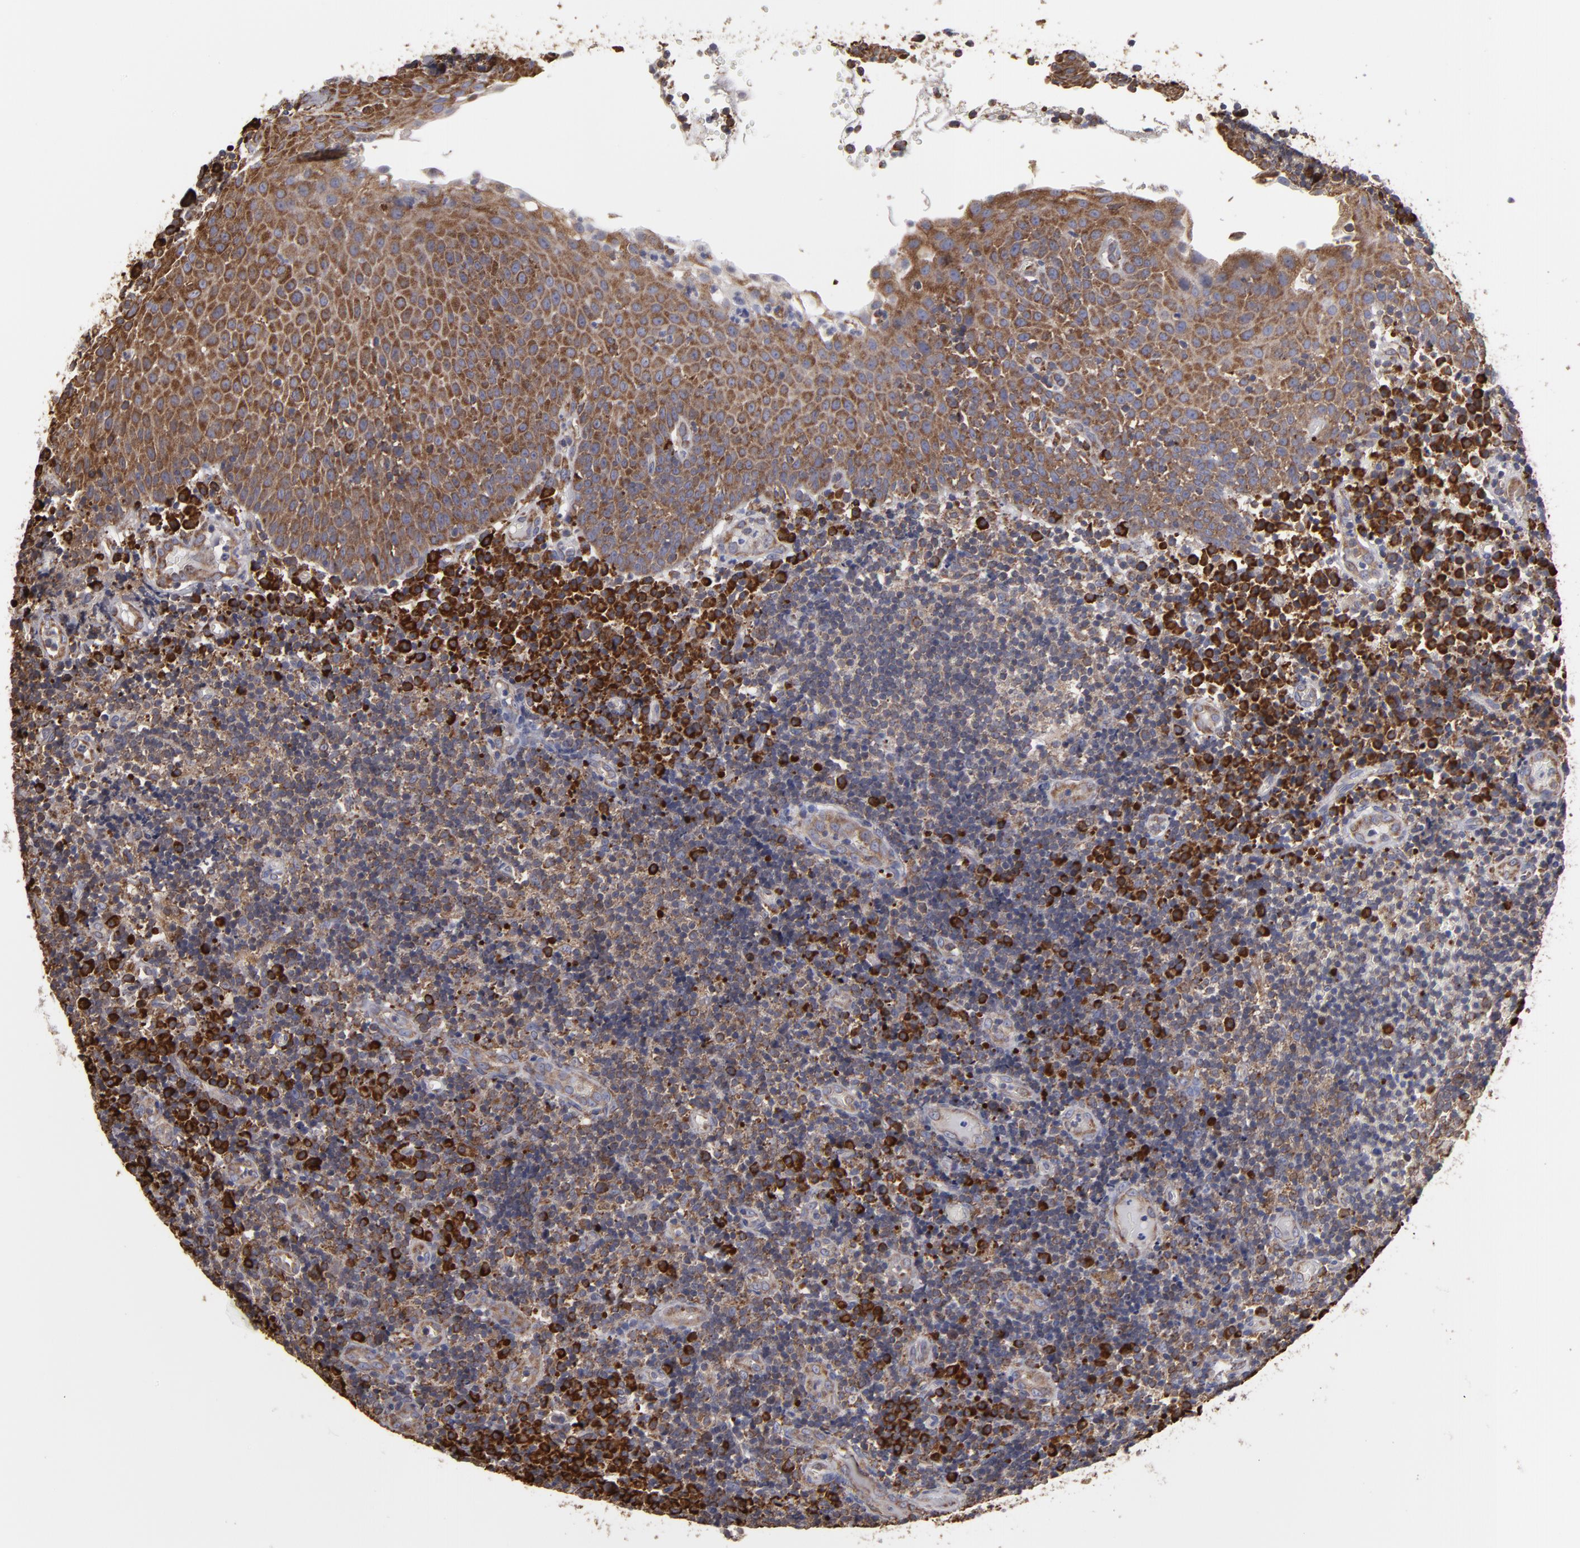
{"staining": {"intensity": "moderate", "quantity": ">75%", "location": "cytoplasmic/membranous"}, "tissue": "tonsil", "cell_type": "Germinal center cells", "image_type": "normal", "snomed": [{"axis": "morphology", "description": "Normal tissue, NOS"}, {"axis": "topography", "description": "Tonsil"}], "caption": "The micrograph shows staining of unremarkable tonsil, revealing moderate cytoplasmic/membranous protein positivity (brown color) within germinal center cells. (IHC, brightfield microscopy, high magnification).", "gene": "SND1", "patient": {"sex": "female", "age": 40}}